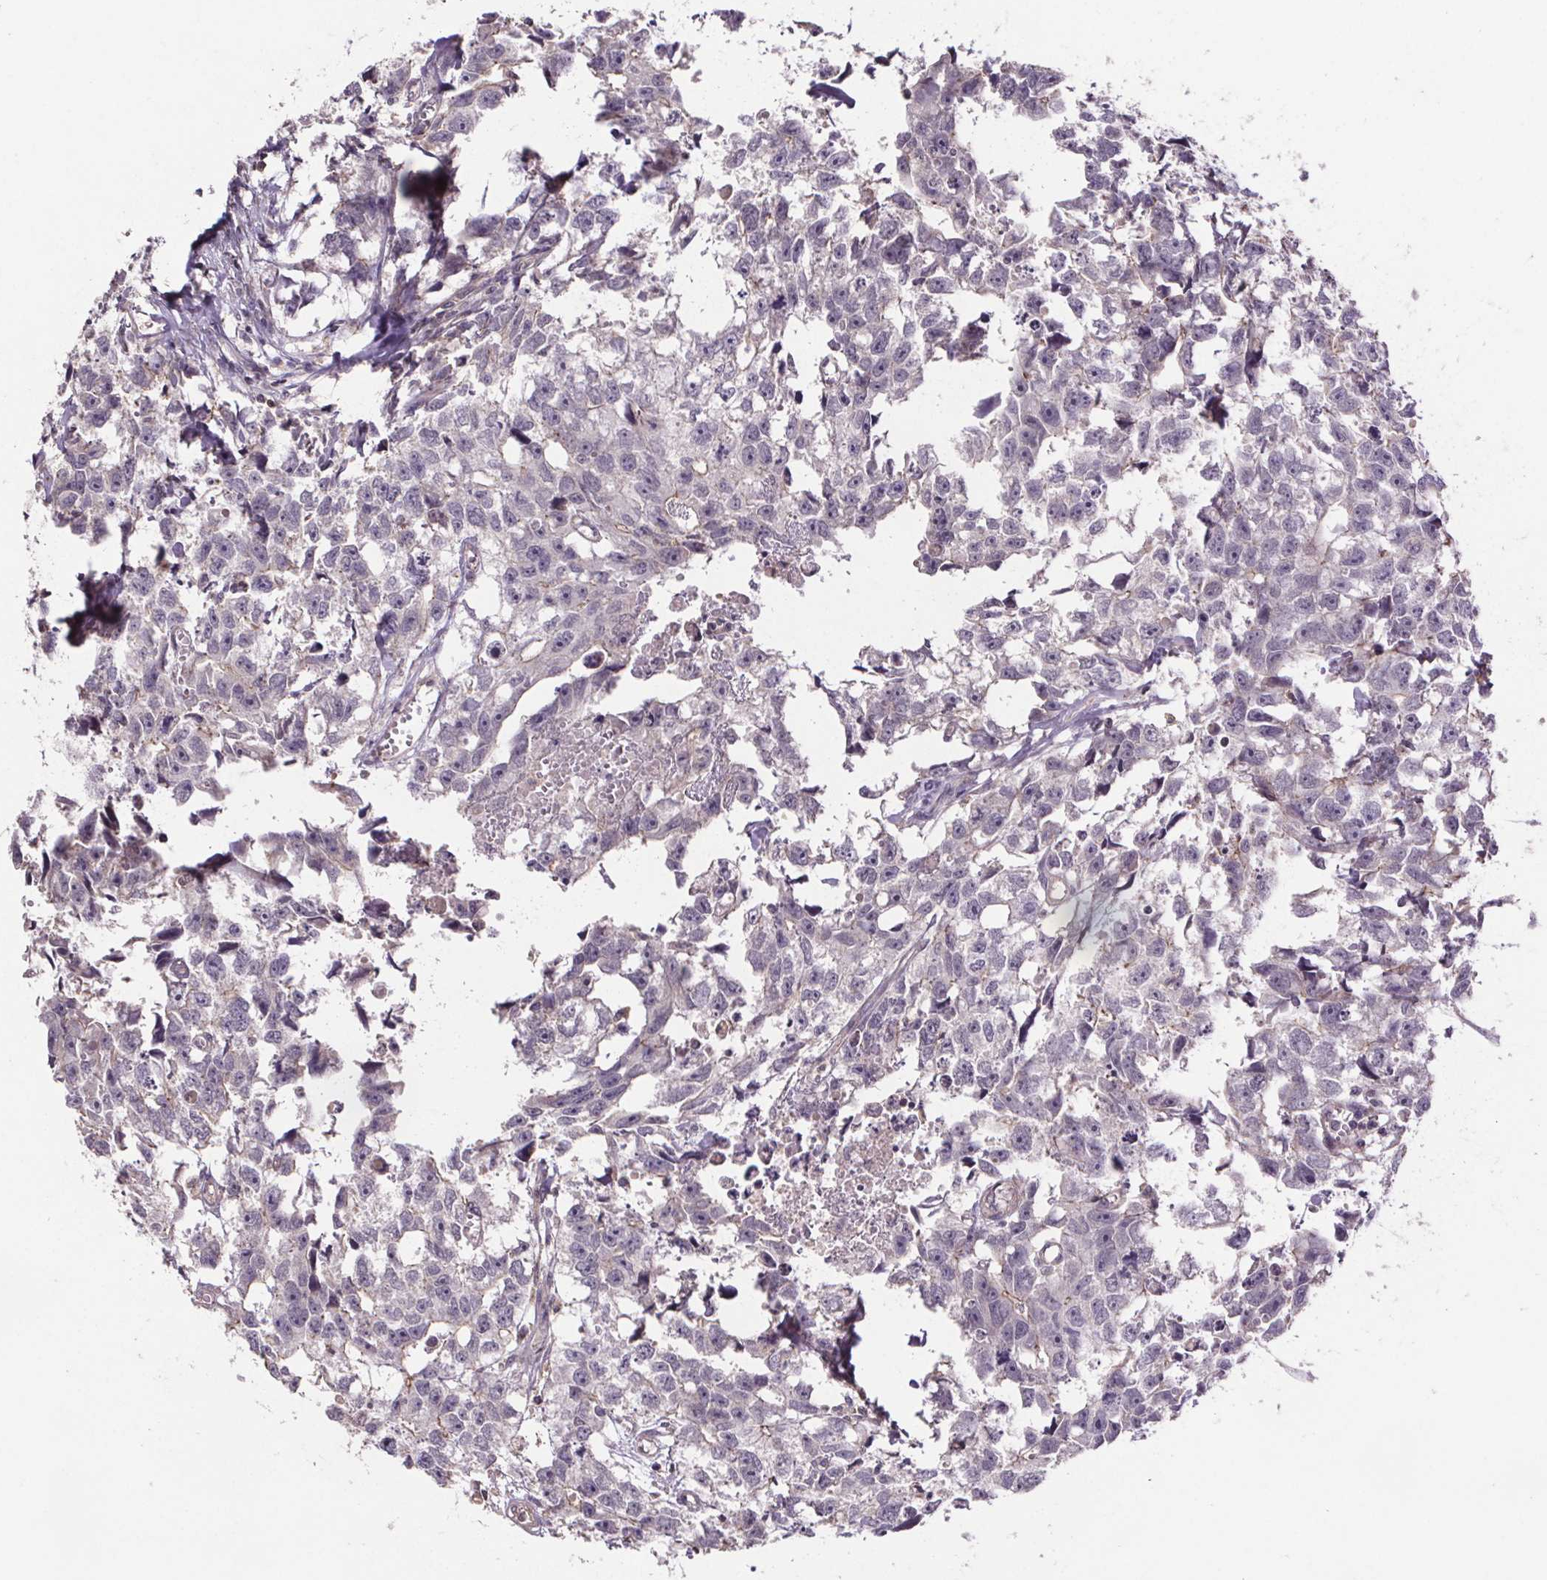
{"staining": {"intensity": "negative", "quantity": "none", "location": "none"}, "tissue": "testis cancer", "cell_type": "Tumor cells", "image_type": "cancer", "snomed": [{"axis": "morphology", "description": "Carcinoma, Embryonal, NOS"}, {"axis": "morphology", "description": "Teratoma, malignant, NOS"}, {"axis": "topography", "description": "Testis"}], "caption": "The image displays no staining of tumor cells in testis embryonal carcinoma. The staining is performed using DAB (3,3'-diaminobenzidine) brown chromogen with nuclei counter-stained in using hematoxylin.", "gene": "CLN3", "patient": {"sex": "male", "age": 44}}